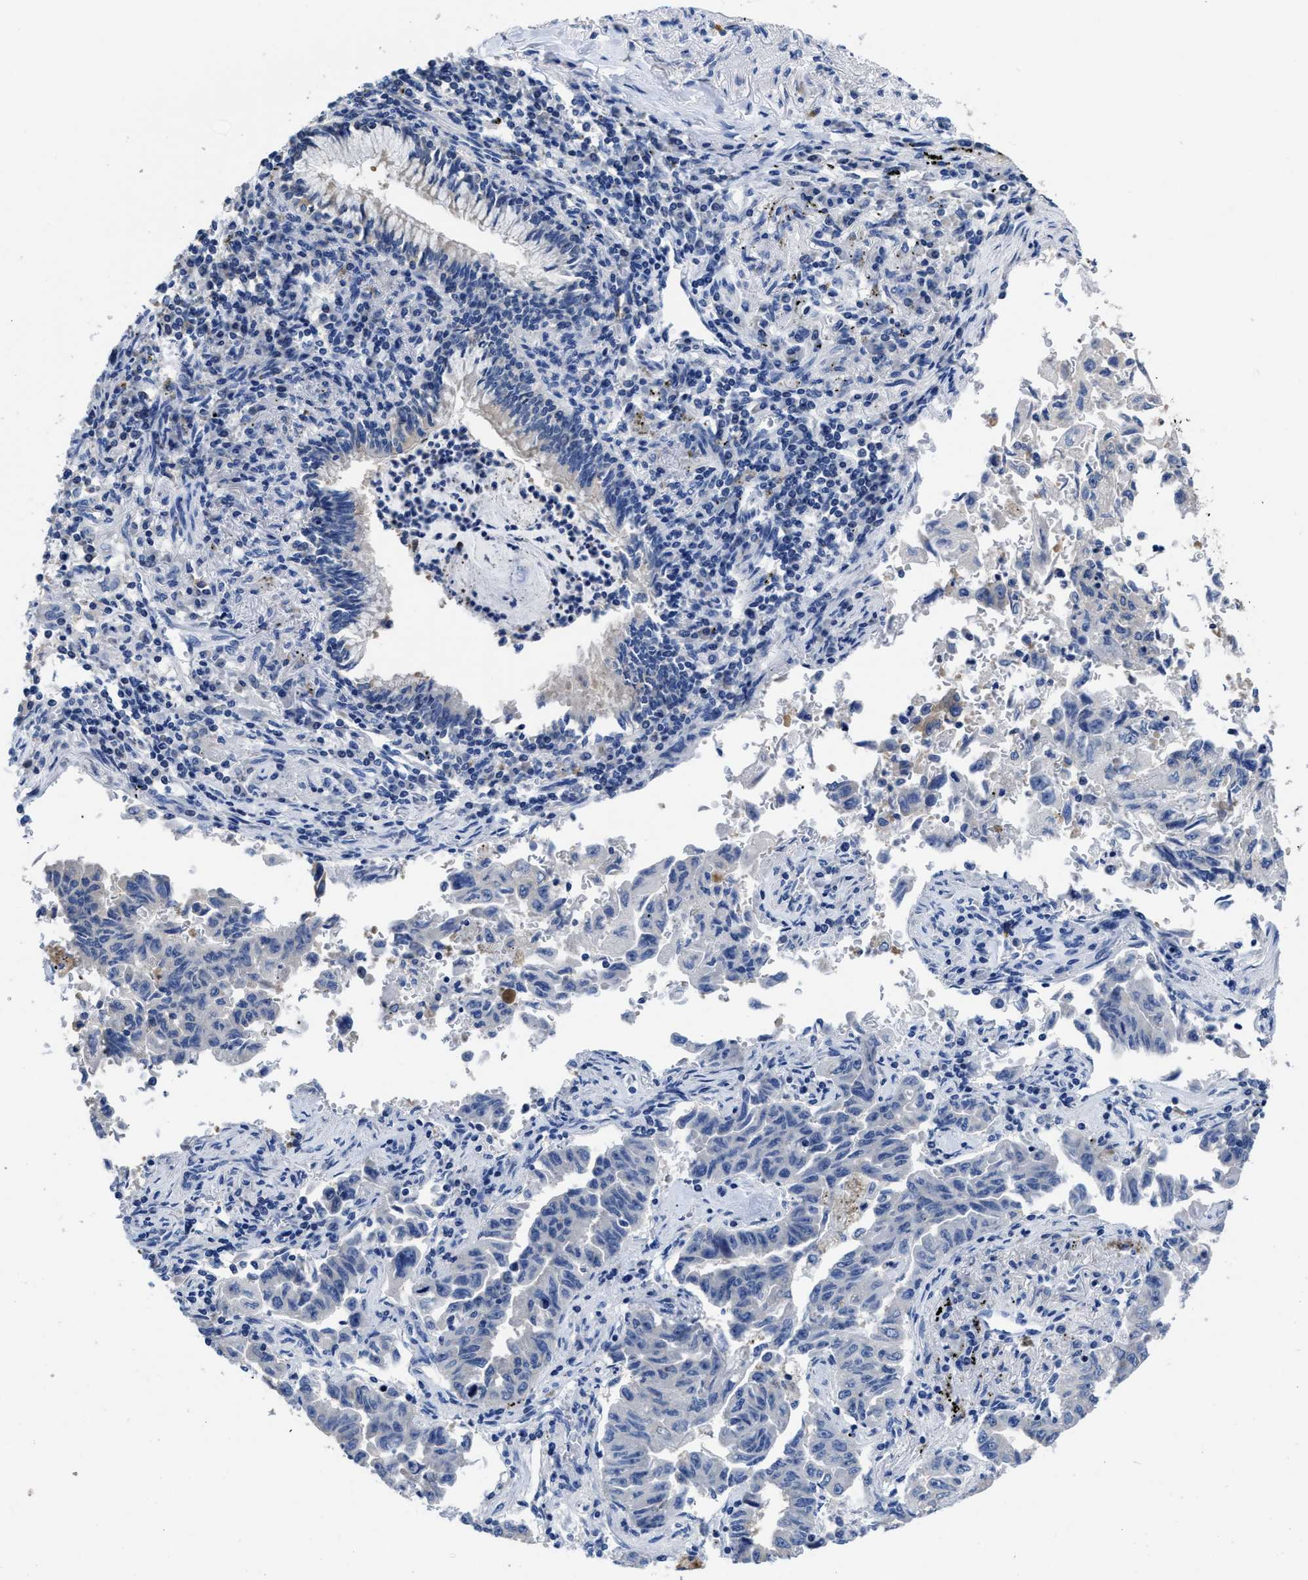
{"staining": {"intensity": "negative", "quantity": "none", "location": "none"}, "tissue": "lung cancer", "cell_type": "Tumor cells", "image_type": "cancer", "snomed": [{"axis": "morphology", "description": "Adenocarcinoma, NOS"}, {"axis": "topography", "description": "Lung"}], "caption": "A micrograph of human lung cancer is negative for staining in tumor cells.", "gene": "HOOK1", "patient": {"sex": "female", "age": 51}}